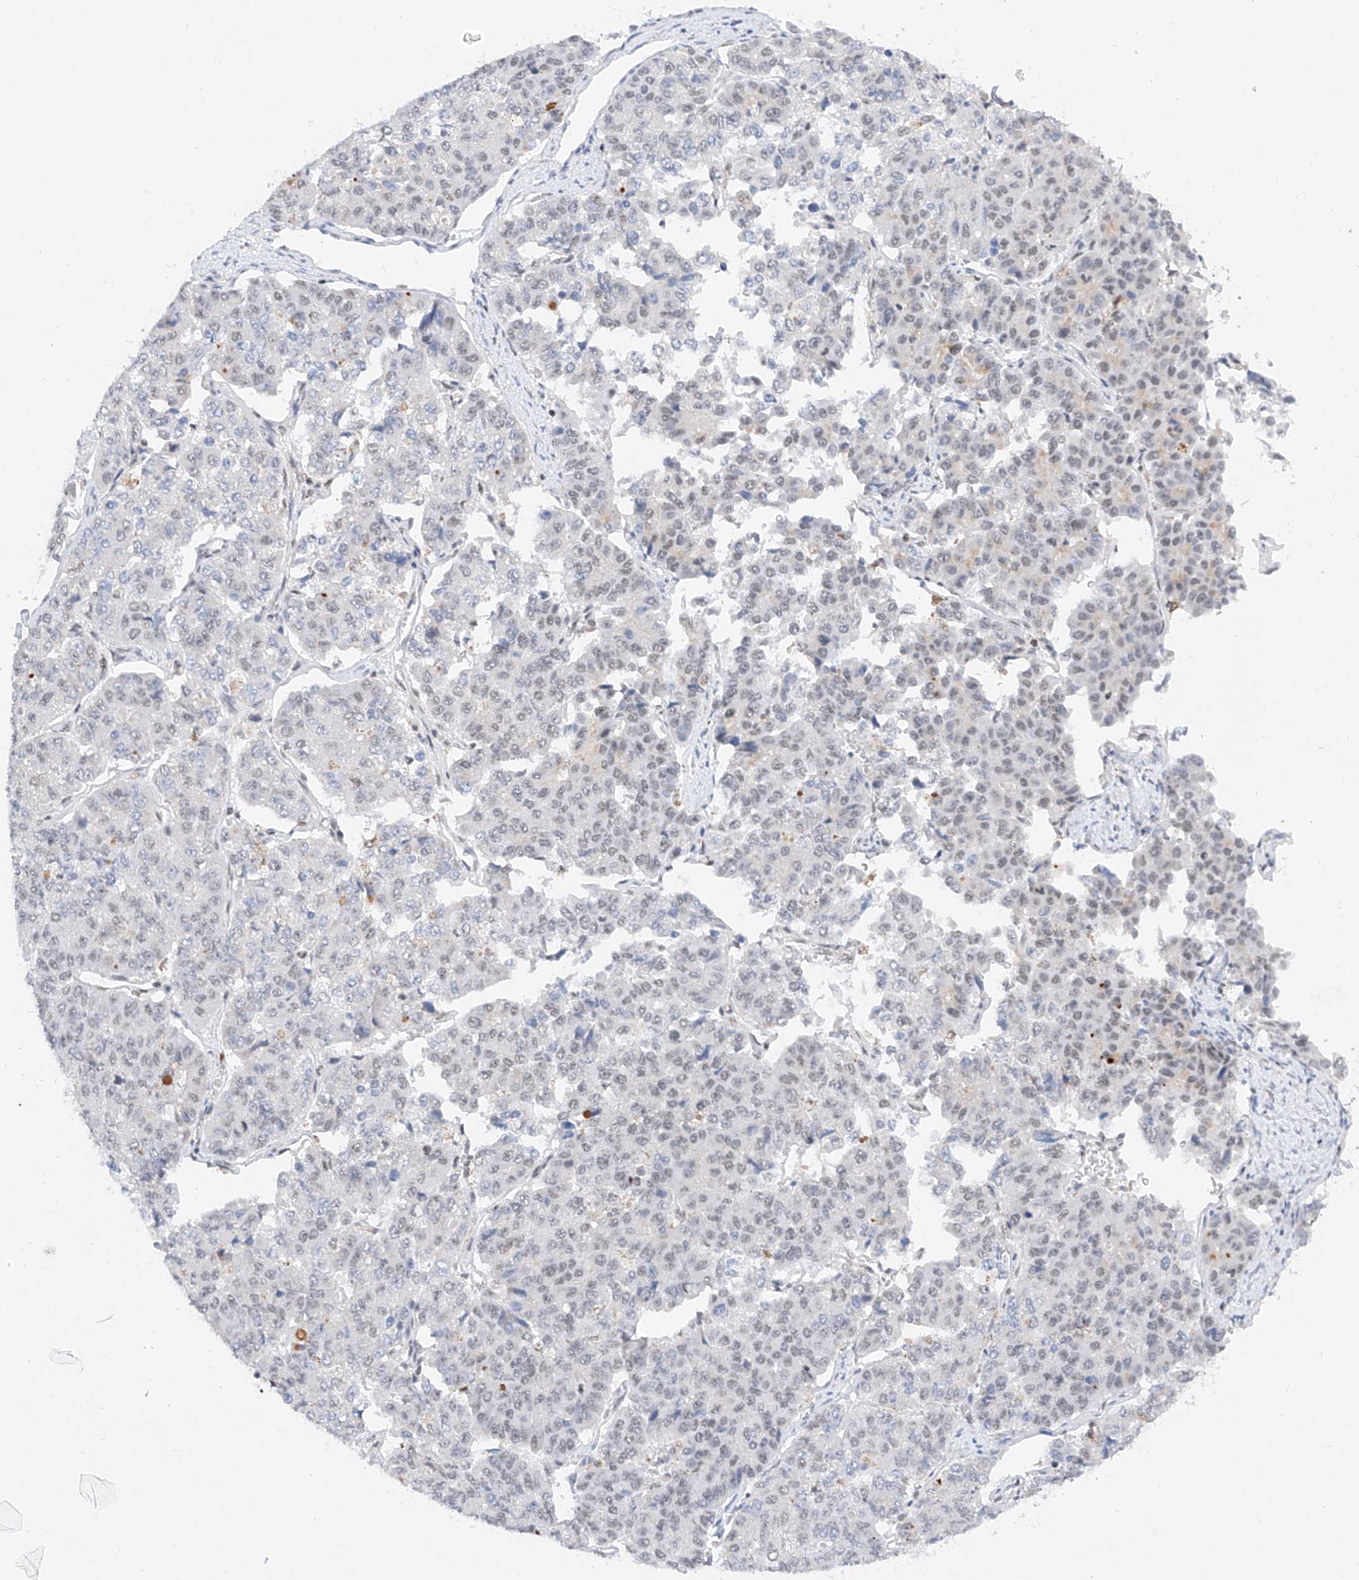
{"staining": {"intensity": "weak", "quantity": "<25%", "location": "nuclear"}, "tissue": "pancreatic cancer", "cell_type": "Tumor cells", "image_type": "cancer", "snomed": [{"axis": "morphology", "description": "Adenocarcinoma, NOS"}, {"axis": "topography", "description": "Pancreas"}], "caption": "Pancreatic cancer (adenocarcinoma) stained for a protein using IHC exhibits no positivity tumor cells.", "gene": "NRF1", "patient": {"sex": "male", "age": 50}}